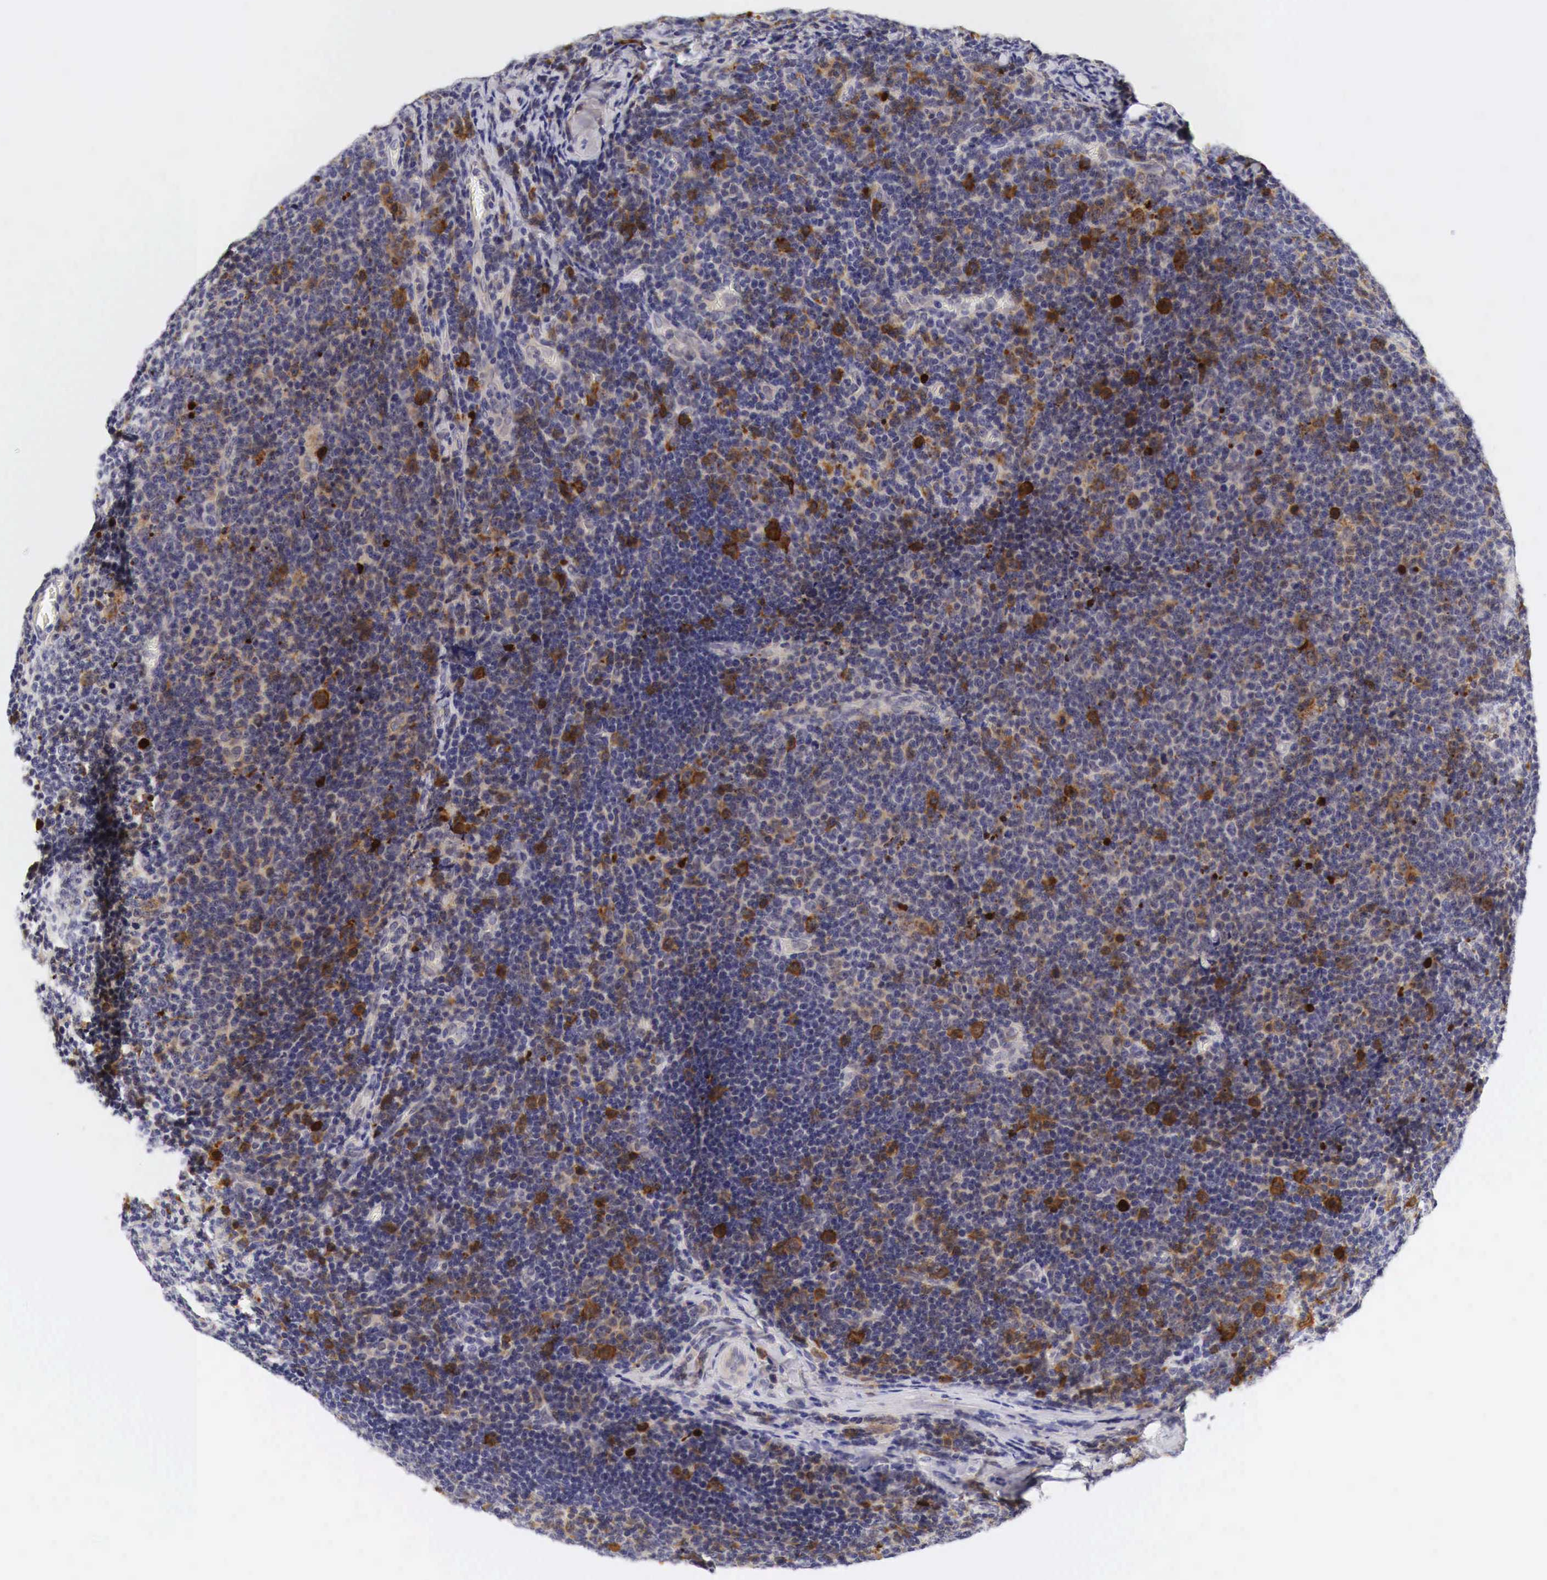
{"staining": {"intensity": "moderate", "quantity": "<25%", "location": "cytoplasmic/membranous,nuclear"}, "tissue": "lymphoma", "cell_type": "Tumor cells", "image_type": "cancer", "snomed": [{"axis": "morphology", "description": "Malignant lymphoma, non-Hodgkin's type, Low grade"}, {"axis": "topography", "description": "Lymph node"}], "caption": "This histopathology image exhibits lymphoma stained with immunohistochemistry (IHC) to label a protein in brown. The cytoplasmic/membranous and nuclear of tumor cells show moderate positivity for the protein. Nuclei are counter-stained blue.", "gene": "CASP3", "patient": {"sex": "male", "age": 74}}